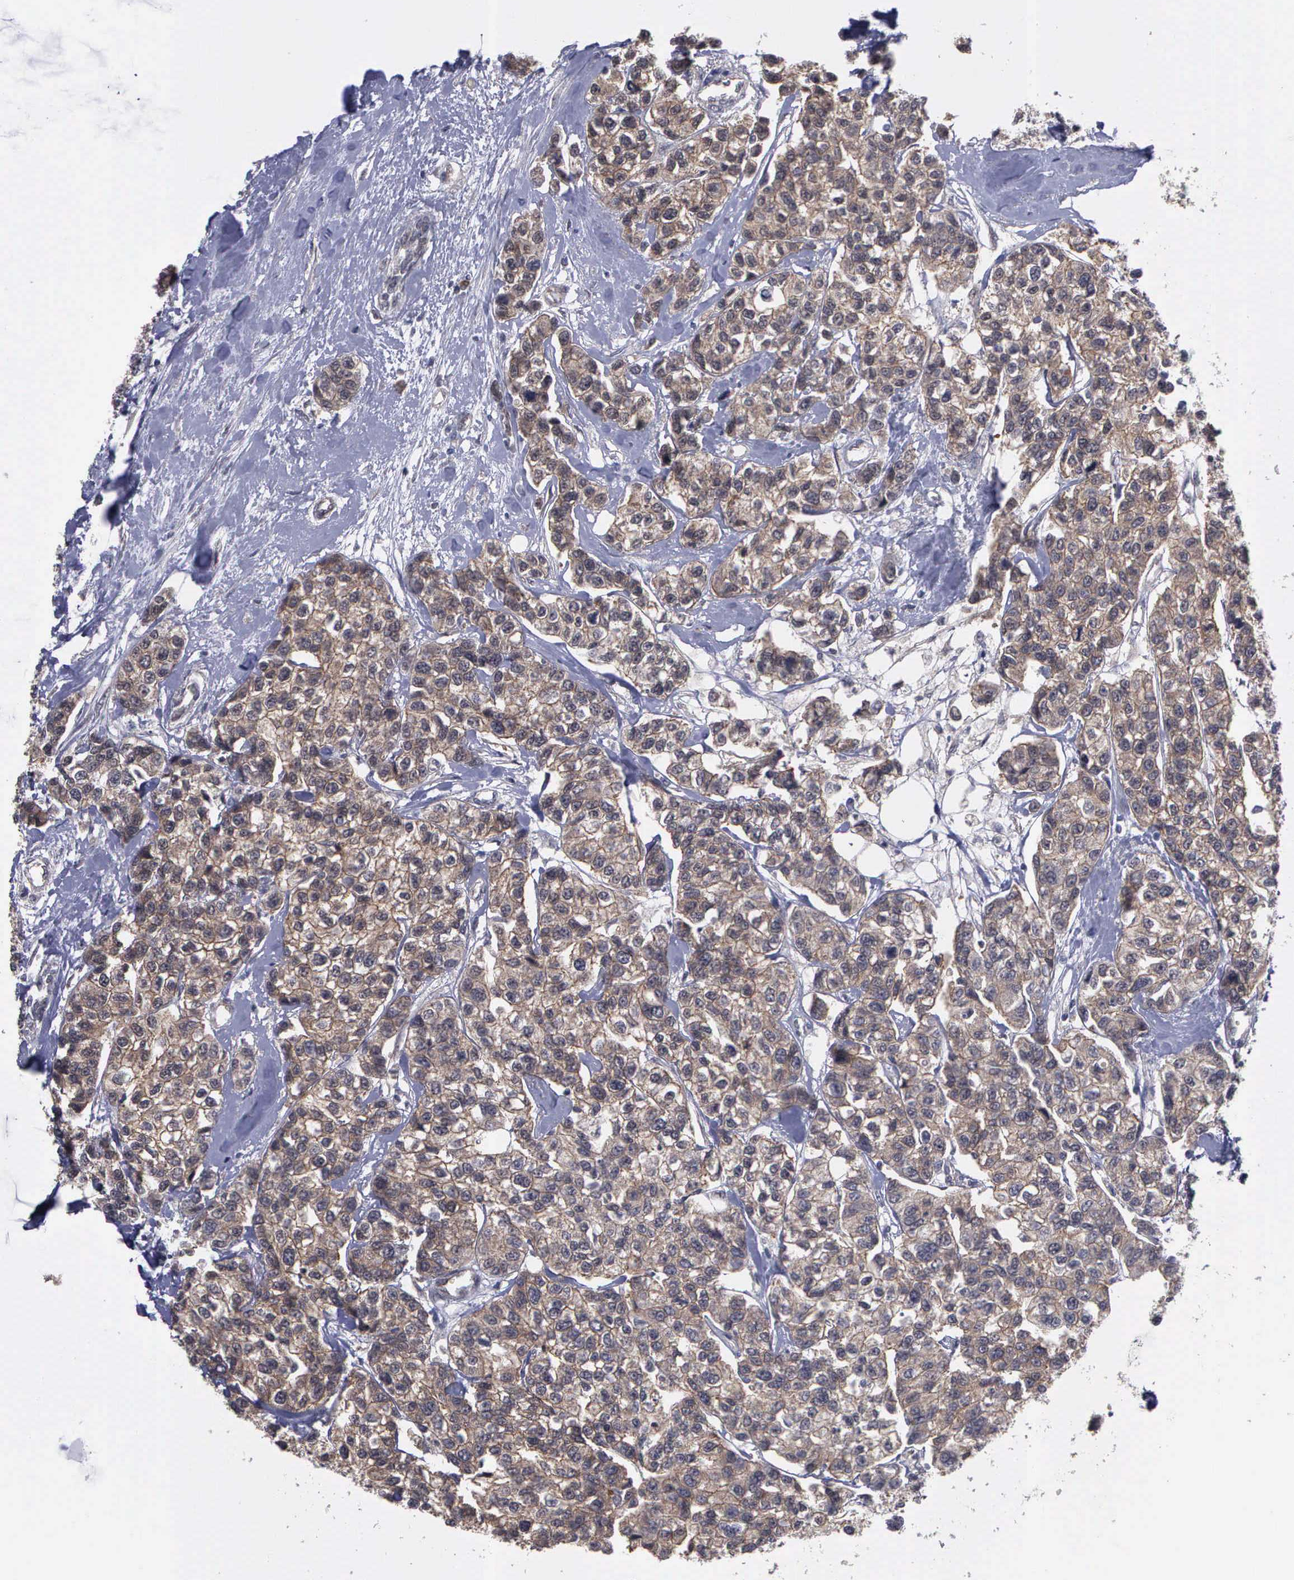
{"staining": {"intensity": "weak", "quantity": ">75%", "location": "cytoplasmic/membranous"}, "tissue": "breast cancer", "cell_type": "Tumor cells", "image_type": "cancer", "snomed": [{"axis": "morphology", "description": "Duct carcinoma"}, {"axis": "topography", "description": "Breast"}], "caption": "Immunohistochemistry of breast cancer displays low levels of weak cytoplasmic/membranous positivity in approximately >75% of tumor cells. (brown staining indicates protein expression, while blue staining denotes nuclei).", "gene": "MAP3K9", "patient": {"sex": "female", "age": 51}}